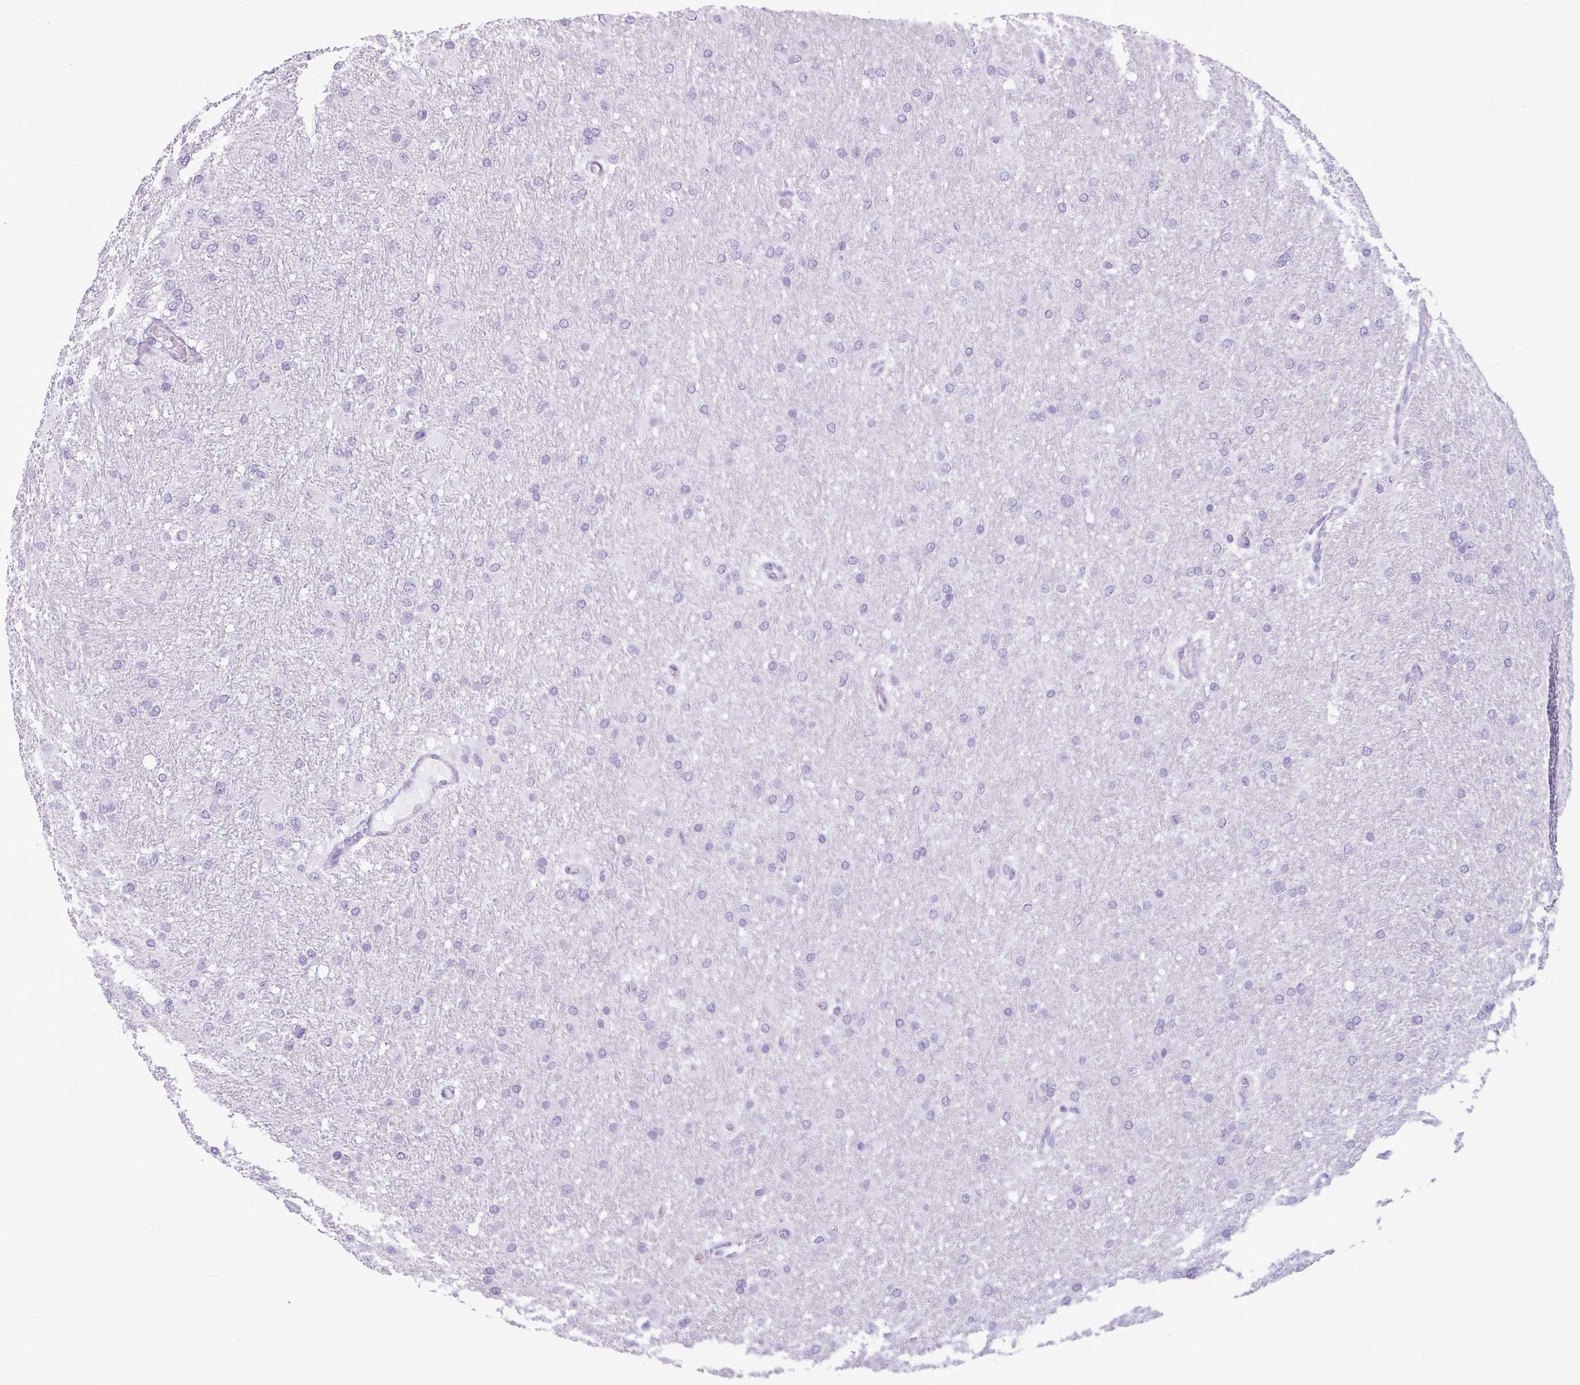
{"staining": {"intensity": "negative", "quantity": "none", "location": "none"}, "tissue": "glioma", "cell_type": "Tumor cells", "image_type": "cancer", "snomed": [{"axis": "morphology", "description": "Glioma, malignant, High grade"}, {"axis": "topography", "description": "Cerebral cortex"}], "caption": "Photomicrograph shows no protein positivity in tumor cells of malignant glioma (high-grade) tissue. Nuclei are stained in blue.", "gene": "AMY1B", "patient": {"sex": "female", "age": 36}}